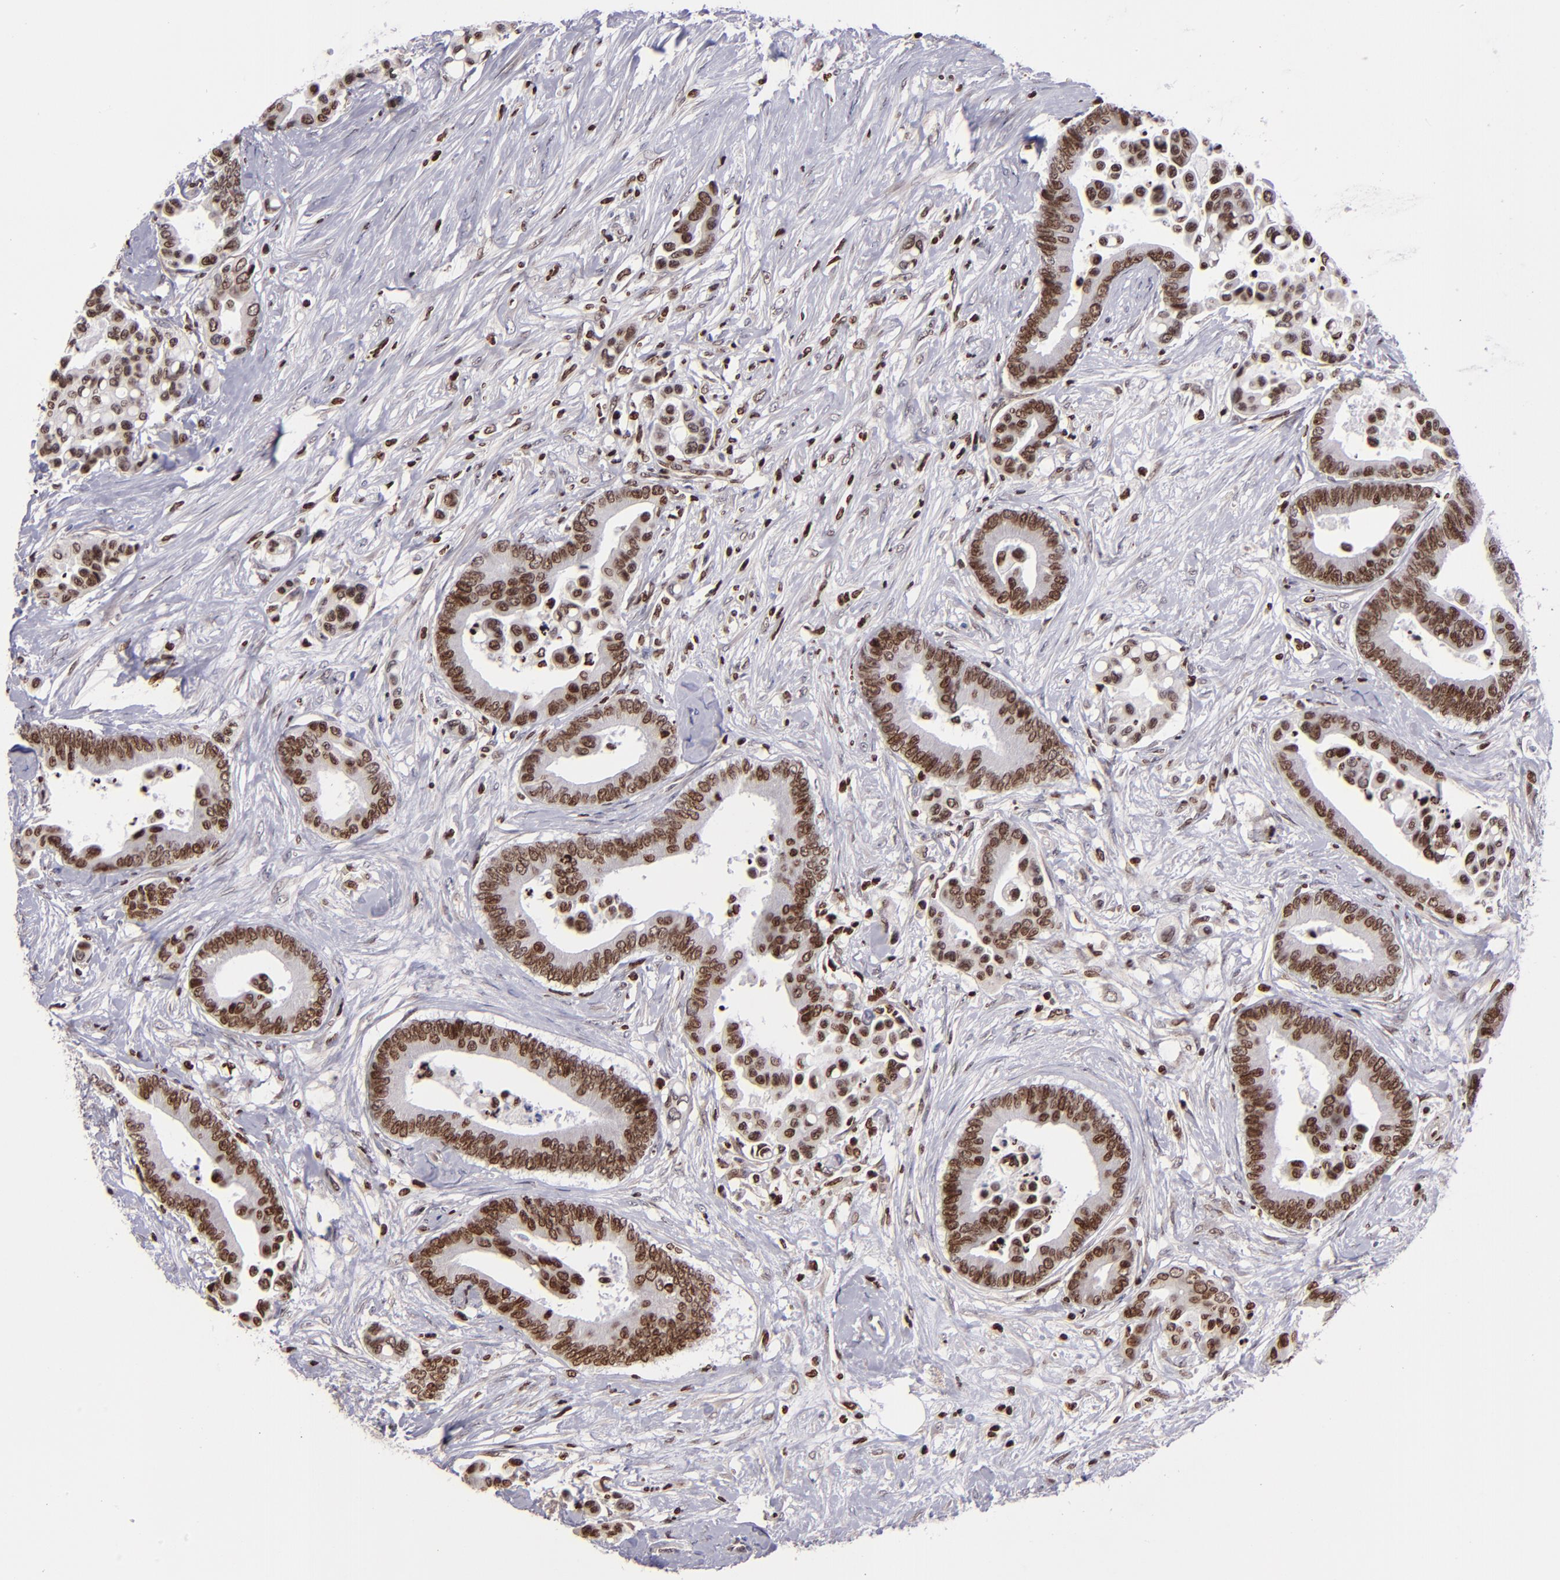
{"staining": {"intensity": "strong", "quantity": ">75%", "location": "nuclear"}, "tissue": "colorectal cancer", "cell_type": "Tumor cells", "image_type": "cancer", "snomed": [{"axis": "morphology", "description": "Adenocarcinoma, NOS"}, {"axis": "topography", "description": "Colon"}], "caption": "Strong nuclear positivity is identified in approximately >75% of tumor cells in colorectal cancer (adenocarcinoma).", "gene": "CDKL5", "patient": {"sex": "male", "age": 82}}